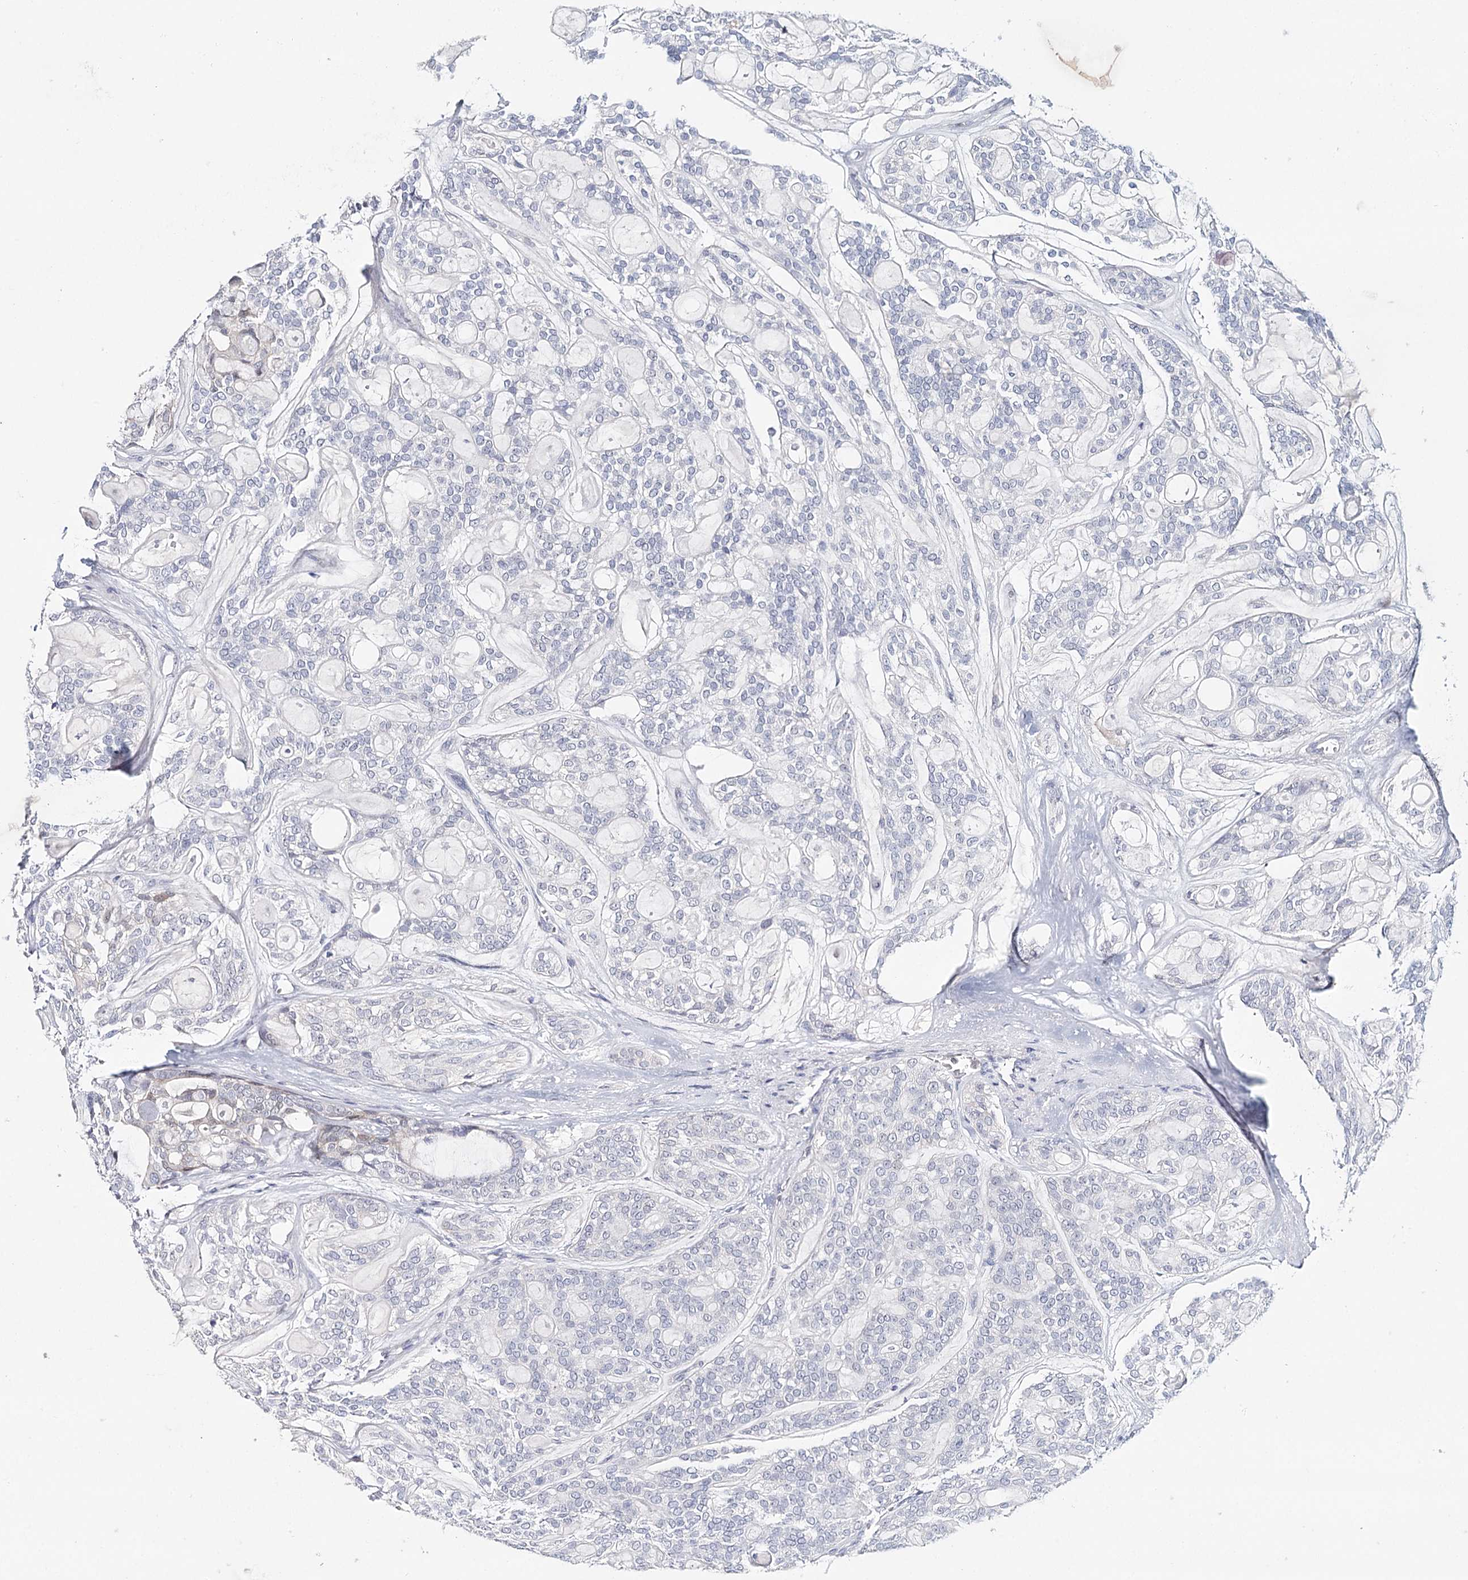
{"staining": {"intensity": "negative", "quantity": "none", "location": "none"}, "tissue": "head and neck cancer", "cell_type": "Tumor cells", "image_type": "cancer", "snomed": [{"axis": "morphology", "description": "Adenocarcinoma, NOS"}, {"axis": "topography", "description": "Head-Neck"}], "caption": "Head and neck cancer was stained to show a protein in brown. There is no significant expression in tumor cells. (Immunohistochemistry (ihc), brightfield microscopy, high magnification).", "gene": "HSPA4L", "patient": {"sex": "male", "age": 66}}